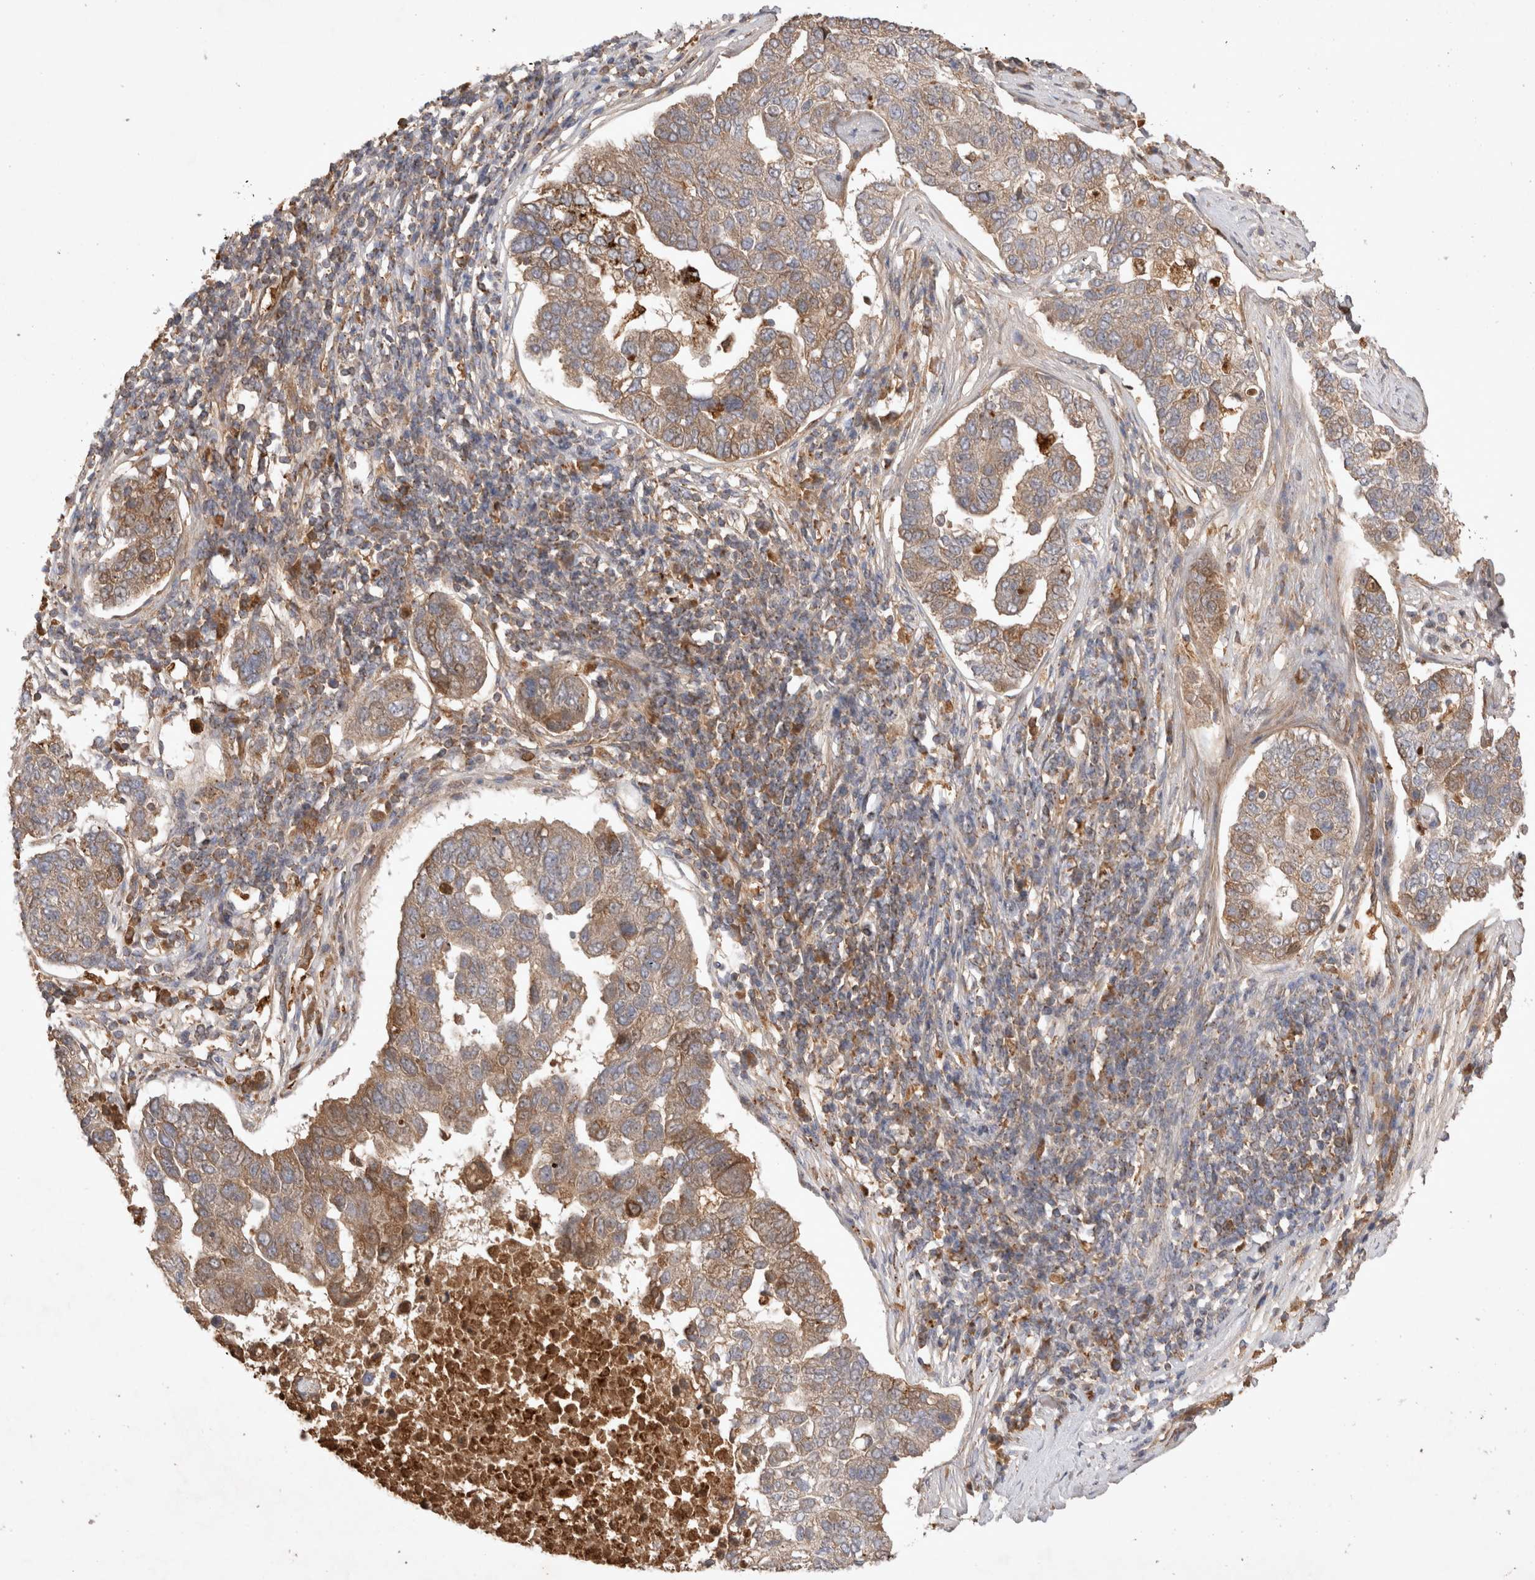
{"staining": {"intensity": "moderate", "quantity": ">75%", "location": "cytoplasmic/membranous"}, "tissue": "pancreatic cancer", "cell_type": "Tumor cells", "image_type": "cancer", "snomed": [{"axis": "morphology", "description": "Adenocarcinoma, NOS"}, {"axis": "topography", "description": "Pancreas"}], "caption": "A high-resolution photomicrograph shows IHC staining of pancreatic cancer (adenocarcinoma), which displays moderate cytoplasmic/membranous positivity in approximately >75% of tumor cells. (Brightfield microscopy of DAB IHC at high magnification).", "gene": "FAM221A", "patient": {"sex": "female", "age": 61}}